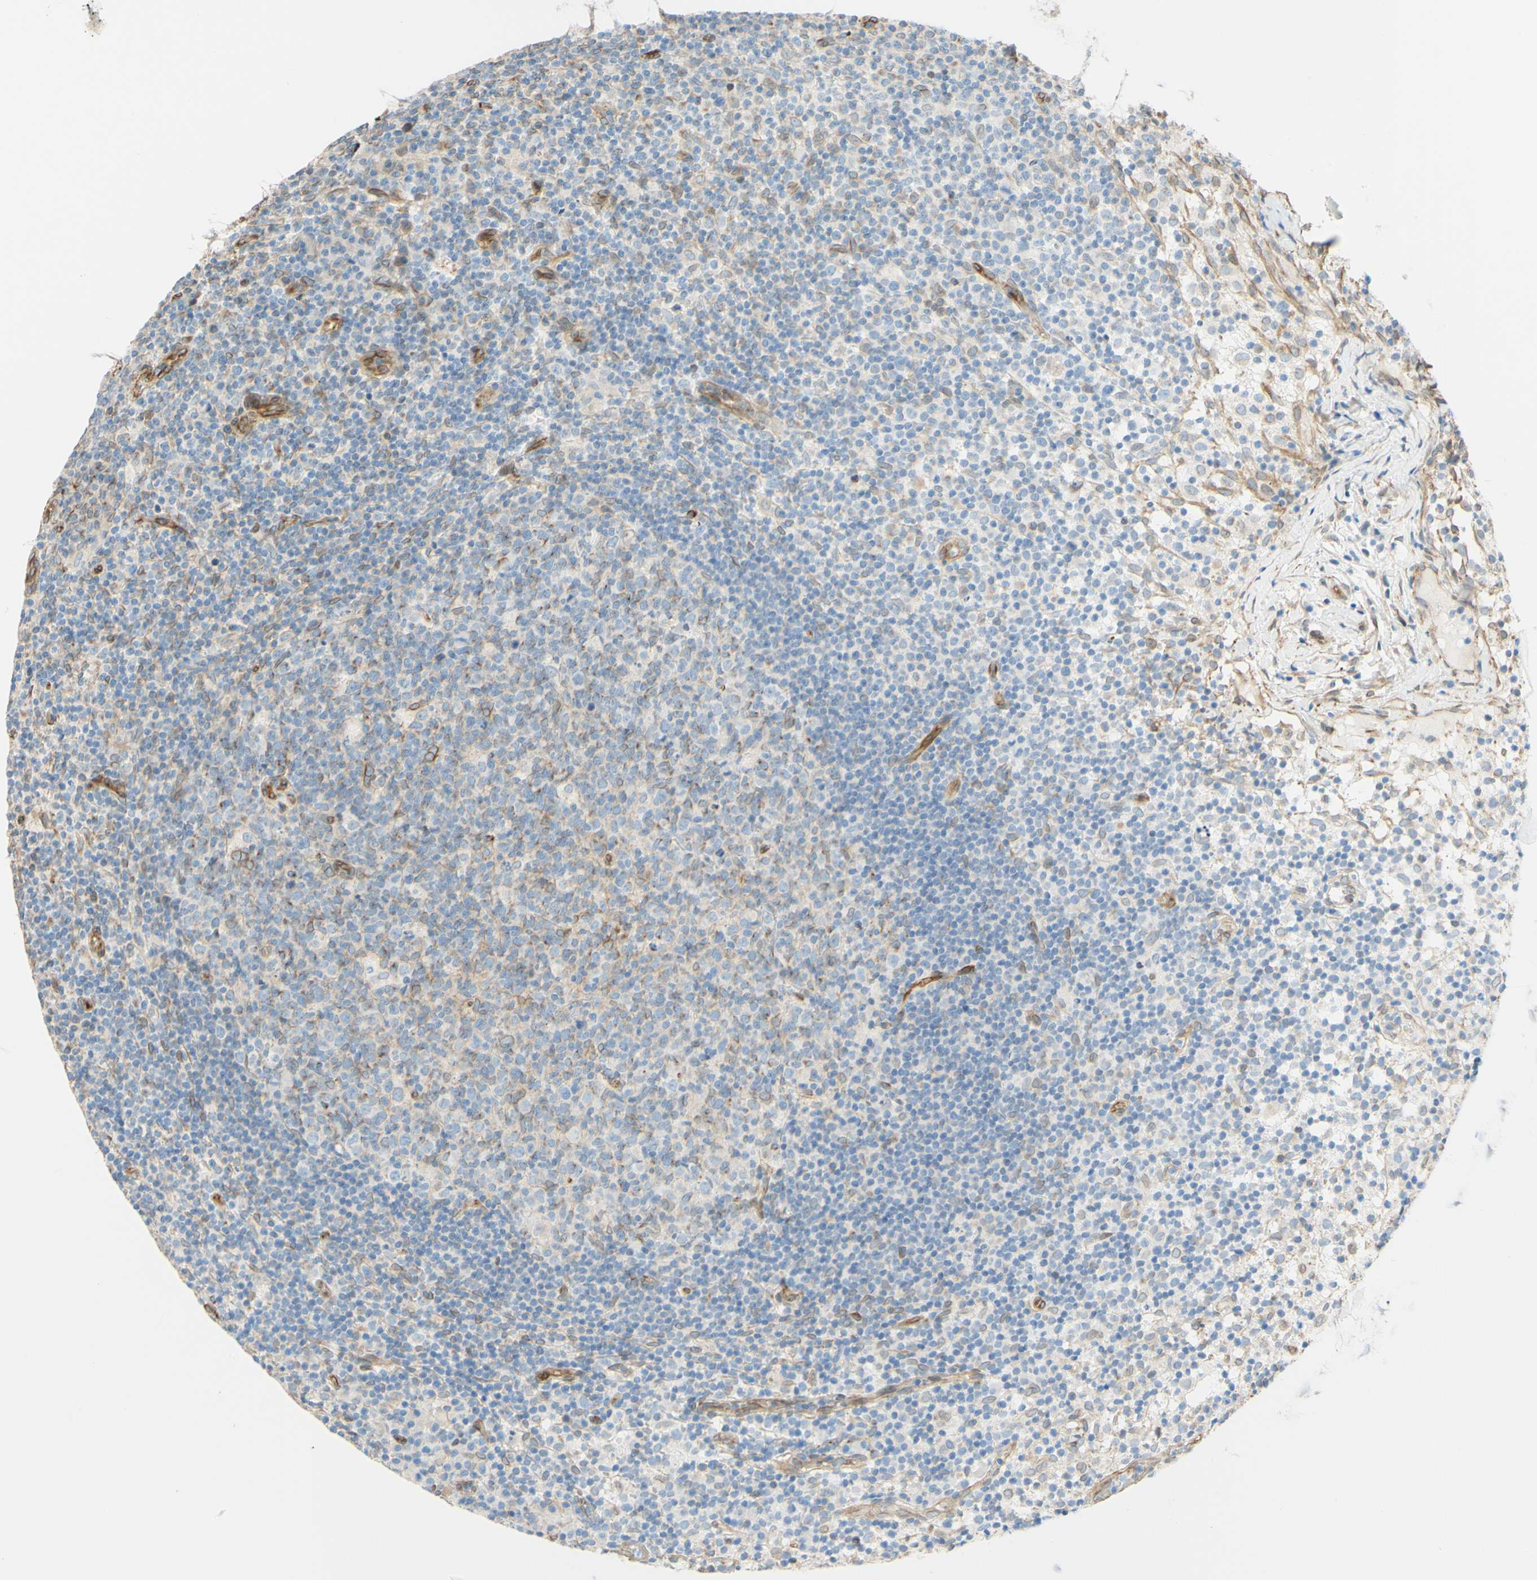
{"staining": {"intensity": "weak", "quantity": "25%-75%", "location": "cytoplasmic/membranous"}, "tissue": "lymph node", "cell_type": "Germinal center cells", "image_type": "normal", "snomed": [{"axis": "morphology", "description": "Normal tissue, NOS"}, {"axis": "morphology", "description": "Inflammation, NOS"}, {"axis": "topography", "description": "Lymph node"}], "caption": "DAB (3,3'-diaminobenzidine) immunohistochemical staining of unremarkable human lymph node reveals weak cytoplasmic/membranous protein positivity in approximately 25%-75% of germinal center cells.", "gene": "ENDOD1", "patient": {"sex": "male", "age": 55}}